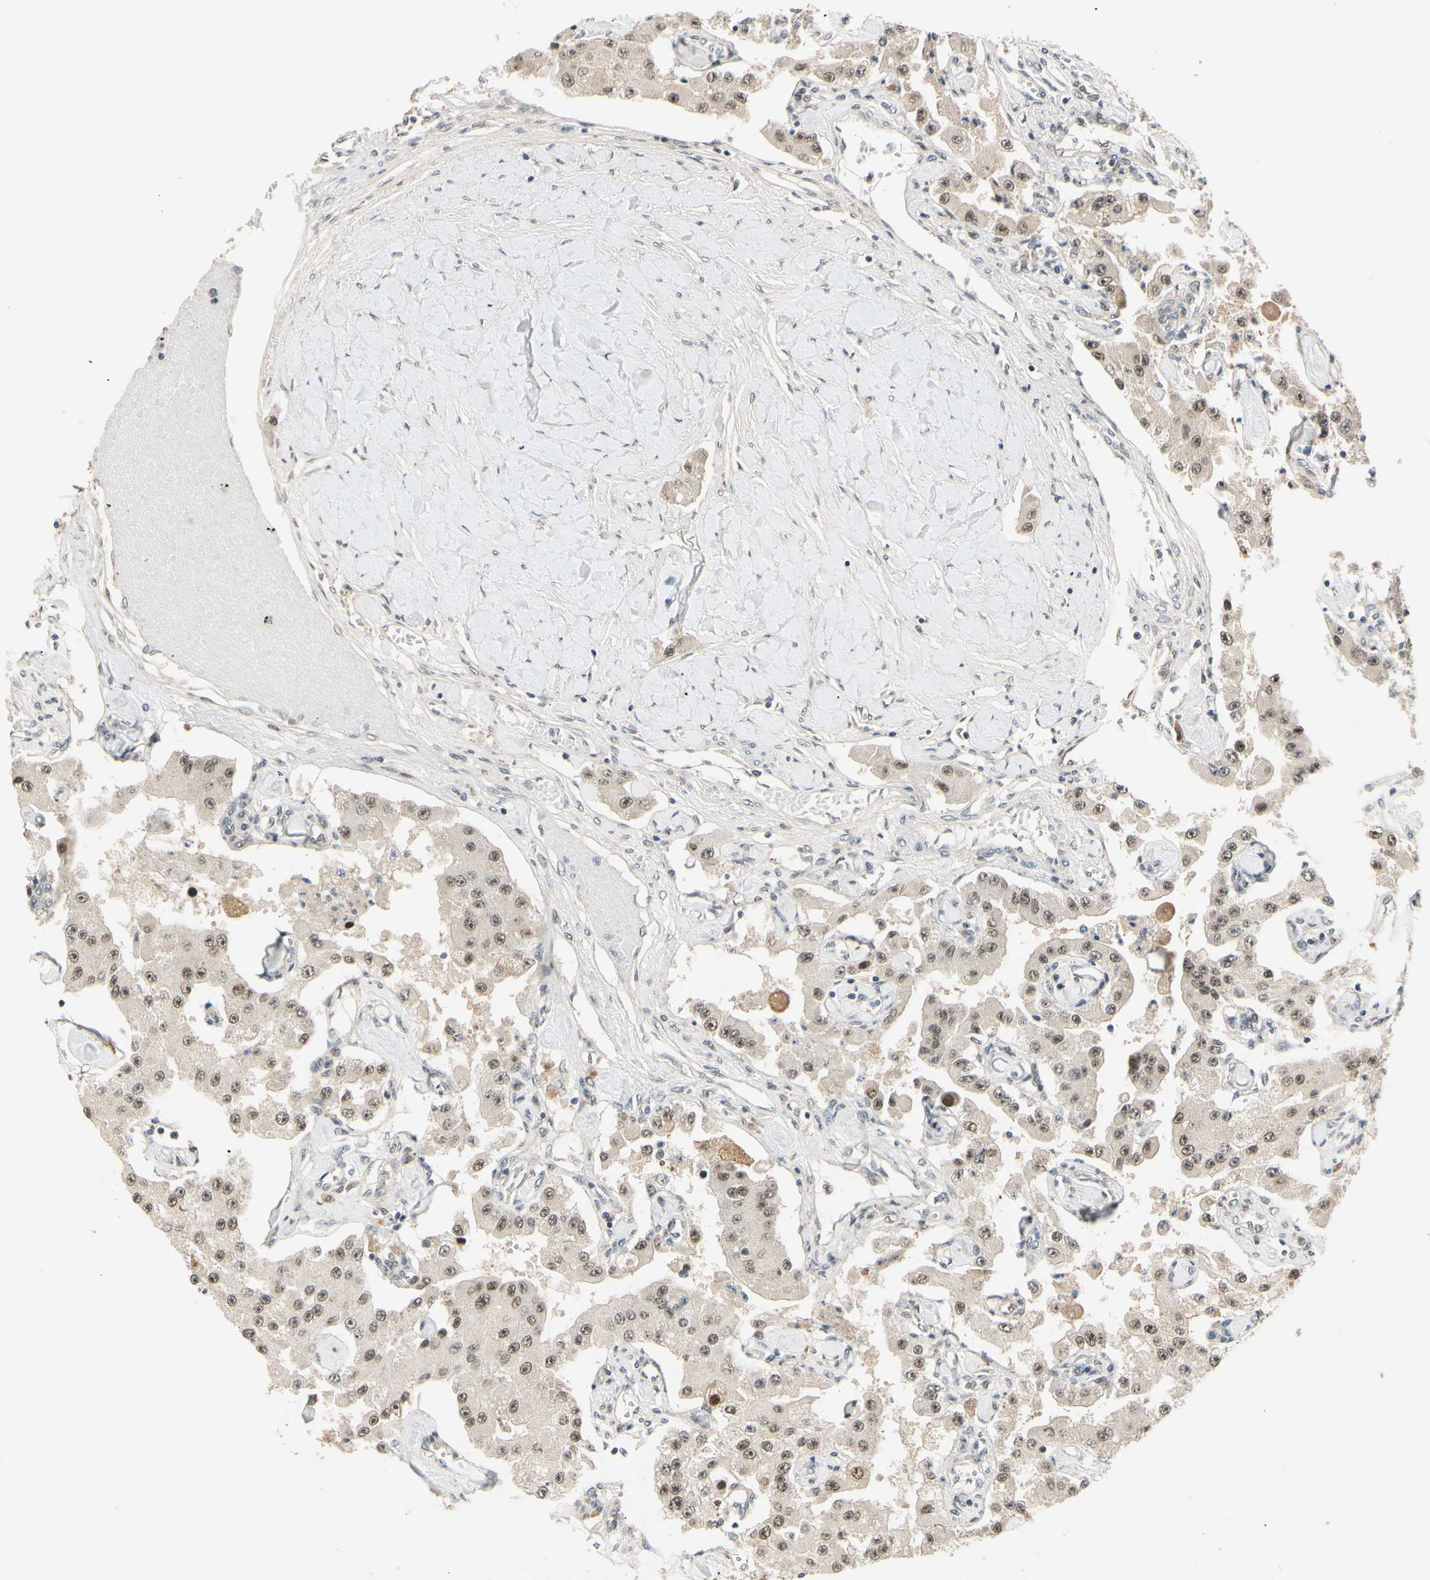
{"staining": {"intensity": "moderate", "quantity": ">75%", "location": "cytoplasmic/membranous,nuclear"}, "tissue": "carcinoid", "cell_type": "Tumor cells", "image_type": "cancer", "snomed": [{"axis": "morphology", "description": "Carcinoid, malignant, NOS"}, {"axis": "topography", "description": "Pancreas"}], "caption": "Immunohistochemistry (IHC) of human carcinoid reveals medium levels of moderate cytoplasmic/membranous and nuclear expression in about >75% of tumor cells.", "gene": "RIOX2", "patient": {"sex": "male", "age": 41}}